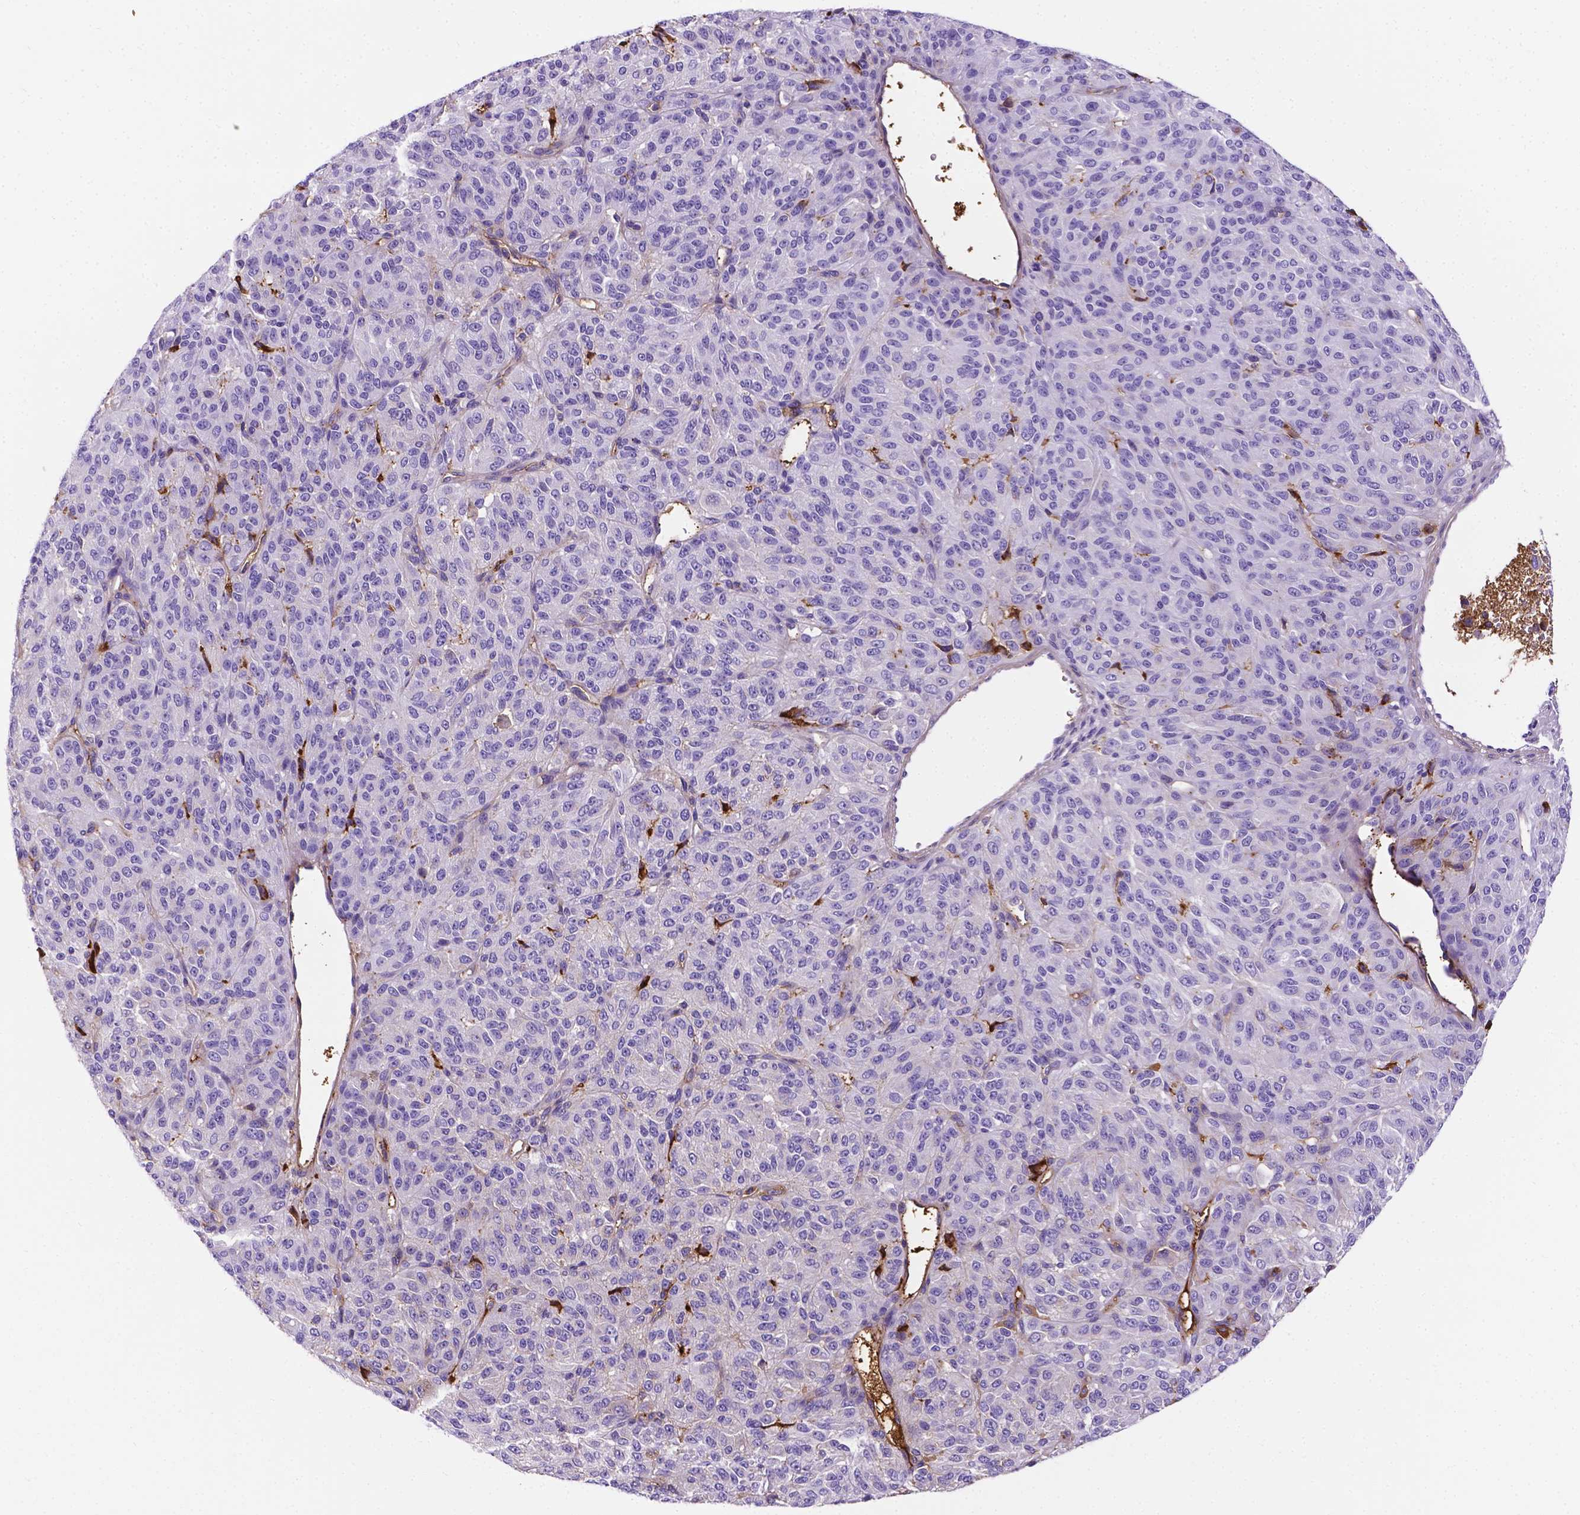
{"staining": {"intensity": "moderate", "quantity": "<25%", "location": "cytoplasmic/membranous"}, "tissue": "melanoma", "cell_type": "Tumor cells", "image_type": "cancer", "snomed": [{"axis": "morphology", "description": "Malignant melanoma, Metastatic site"}, {"axis": "topography", "description": "Brain"}], "caption": "Malignant melanoma (metastatic site) was stained to show a protein in brown. There is low levels of moderate cytoplasmic/membranous staining in approximately <25% of tumor cells.", "gene": "APOE", "patient": {"sex": "female", "age": 56}}